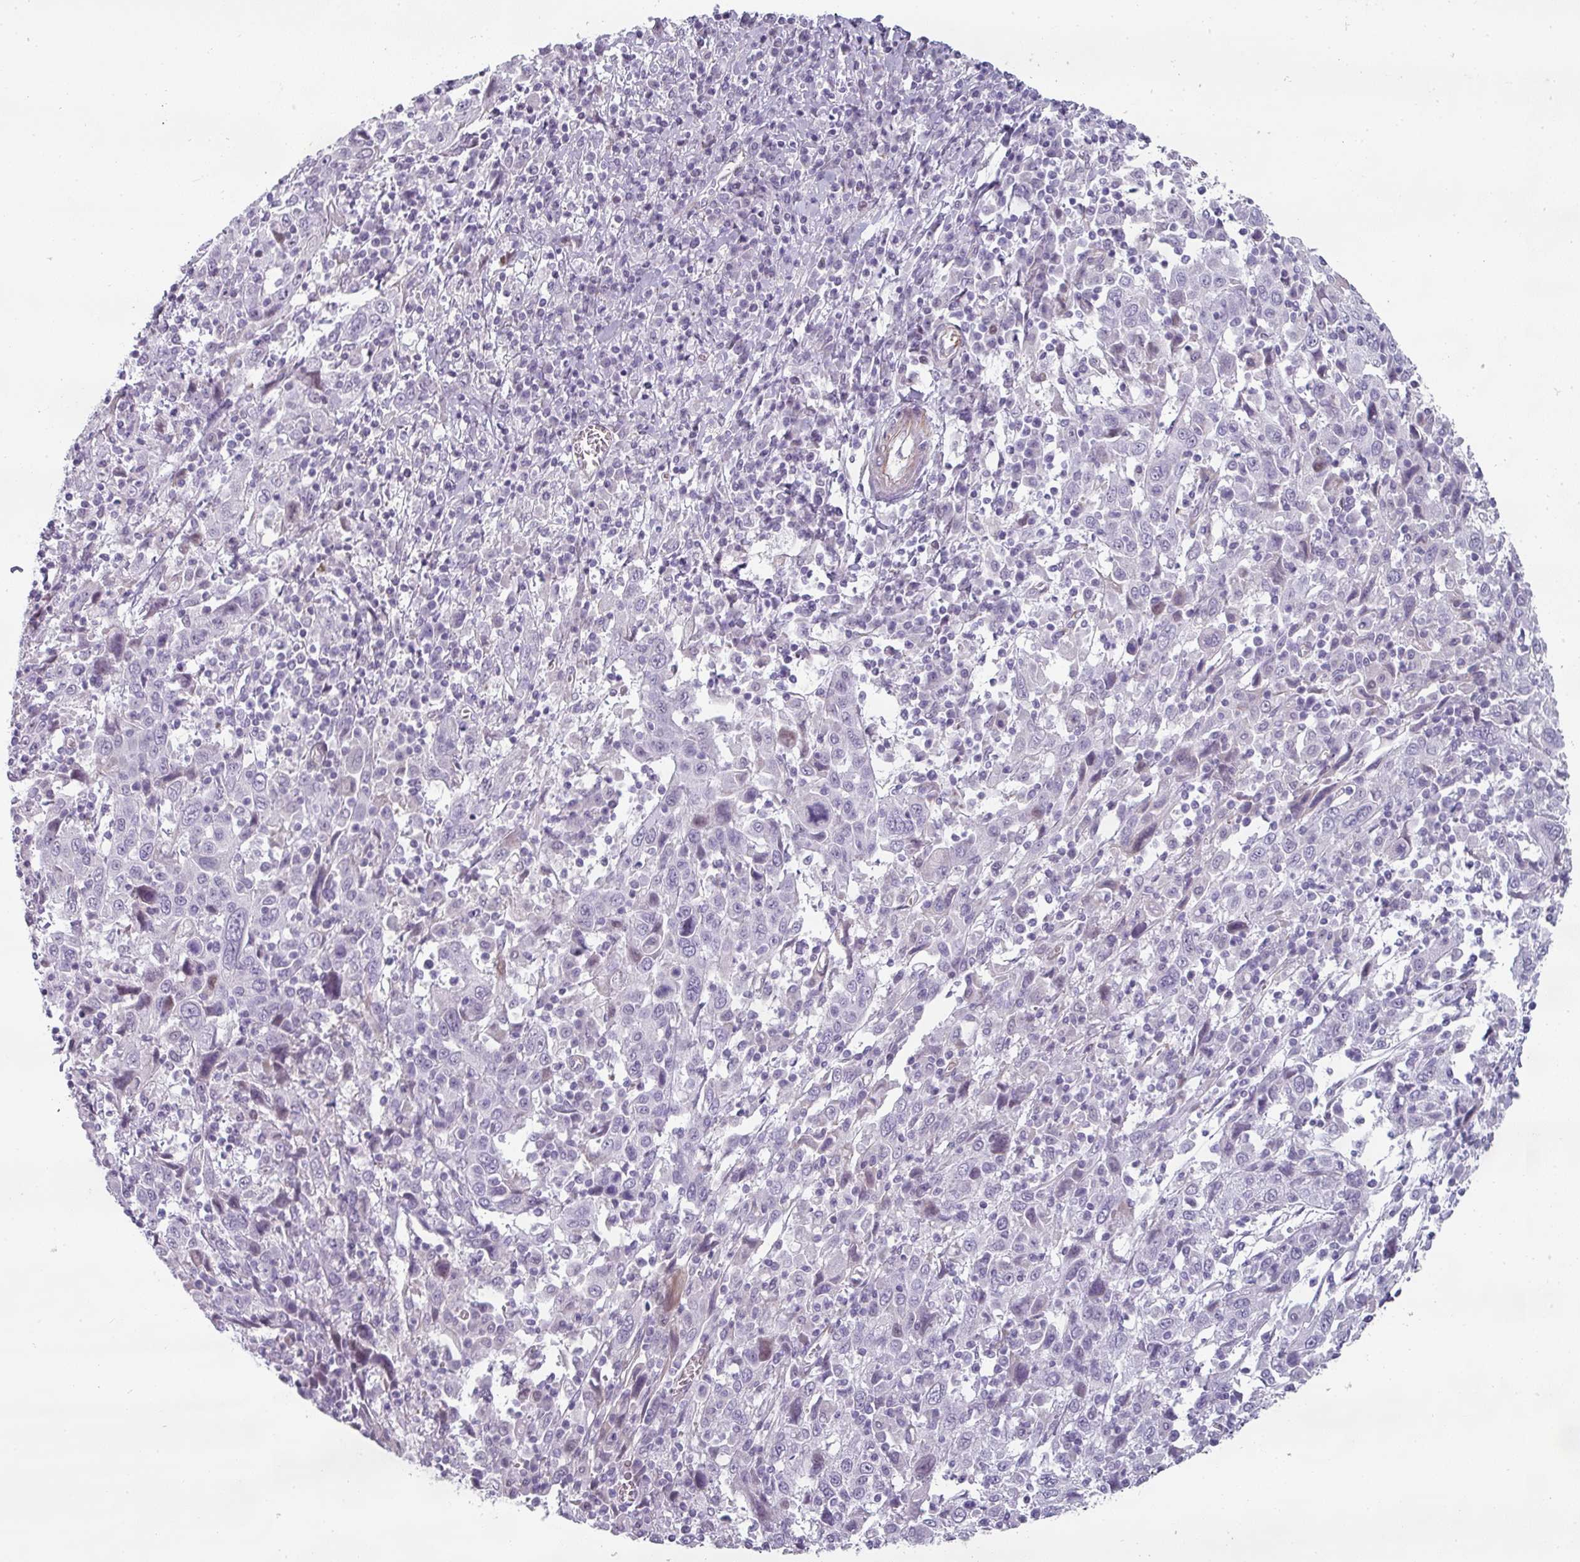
{"staining": {"intensity": "negative", "quantity": "none", "location": "none"}, "tissue": "cervical cancer", "cell_type": "Tumor cells", "image_type": "cancer", "snomed": [{"axis": "morphology", "description": "Squamous cell carcinoma, NOS"}, {"axis": "topography", "description": "Cervix"}], "caption": "DAB immunohistochemical staining of human cervical squamous cell carcinoma displays no significant staining in tumor cells.", "gene": "CHRDL1", "patient": {"sex": "female", "age": 46}}